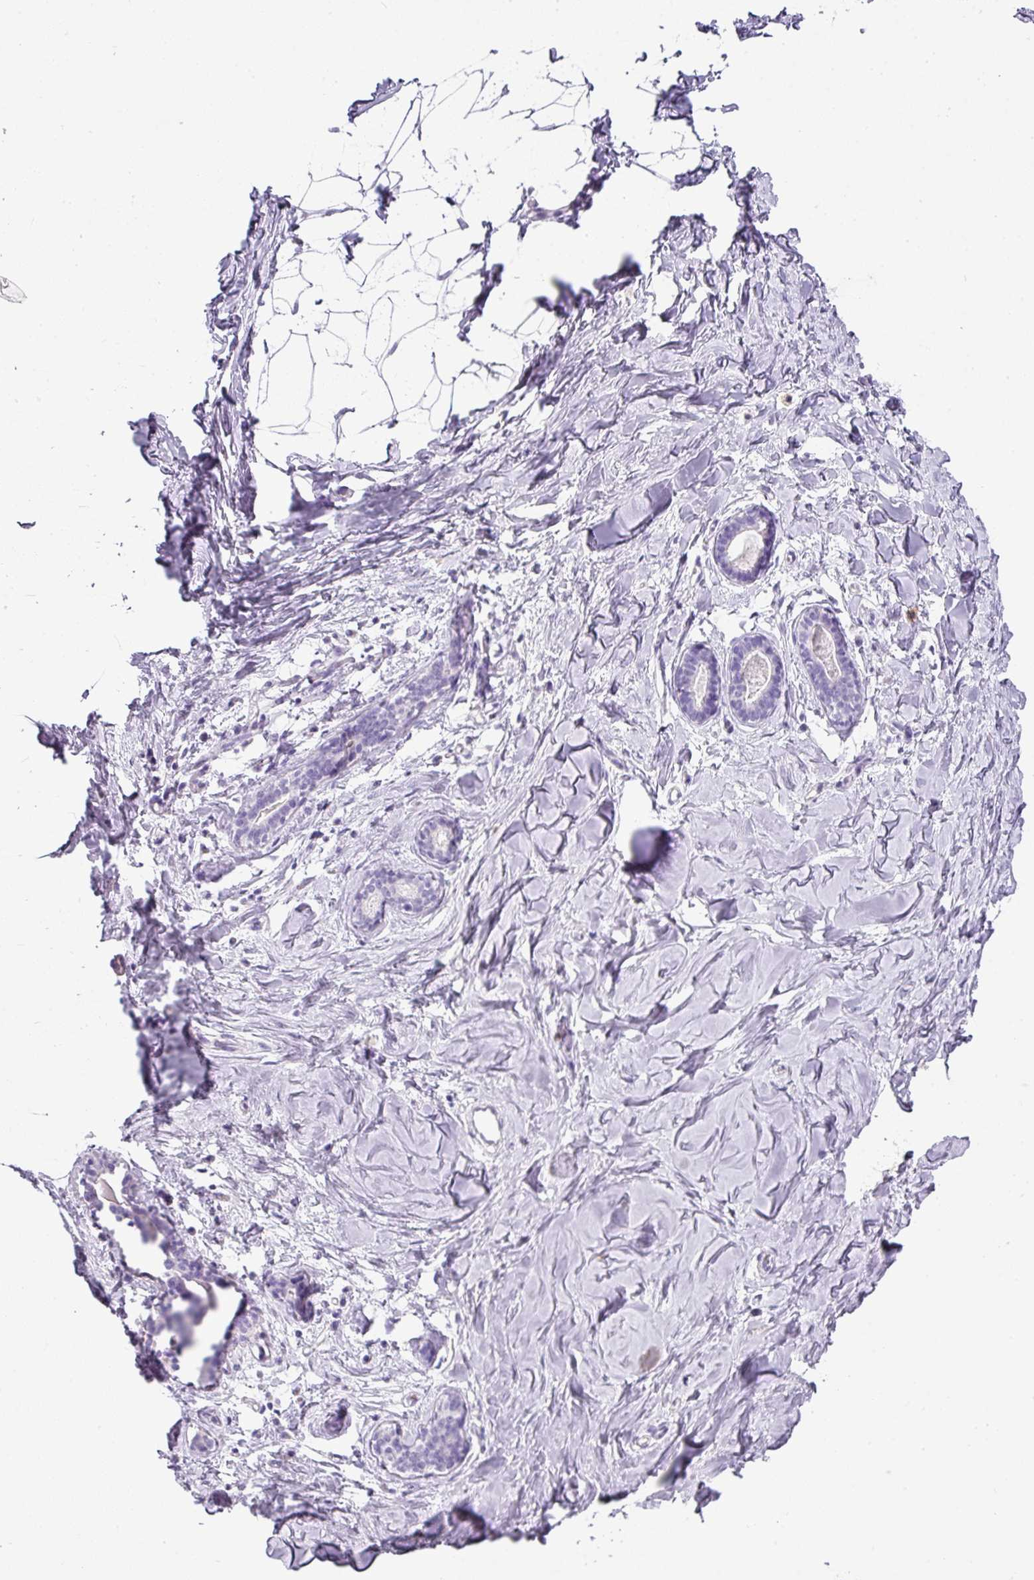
{"staining": {"intensity": "negative", "quantity": "none", "location": "none"}, "tissue": "breast", "cell_type": "Adipocytes", "image_type": "normal", "snomed": [{"axis": "morphology", "description": "Normal tissue, NOS"}, {"axis": "topography", "description": "Breast"}], "caption": "This is a image of immunohistochemistry staining of normal breast, which shows no expression in adipocytes.", "gene": "OR52N1", "patient": {"sex": "female", "age": 23}}